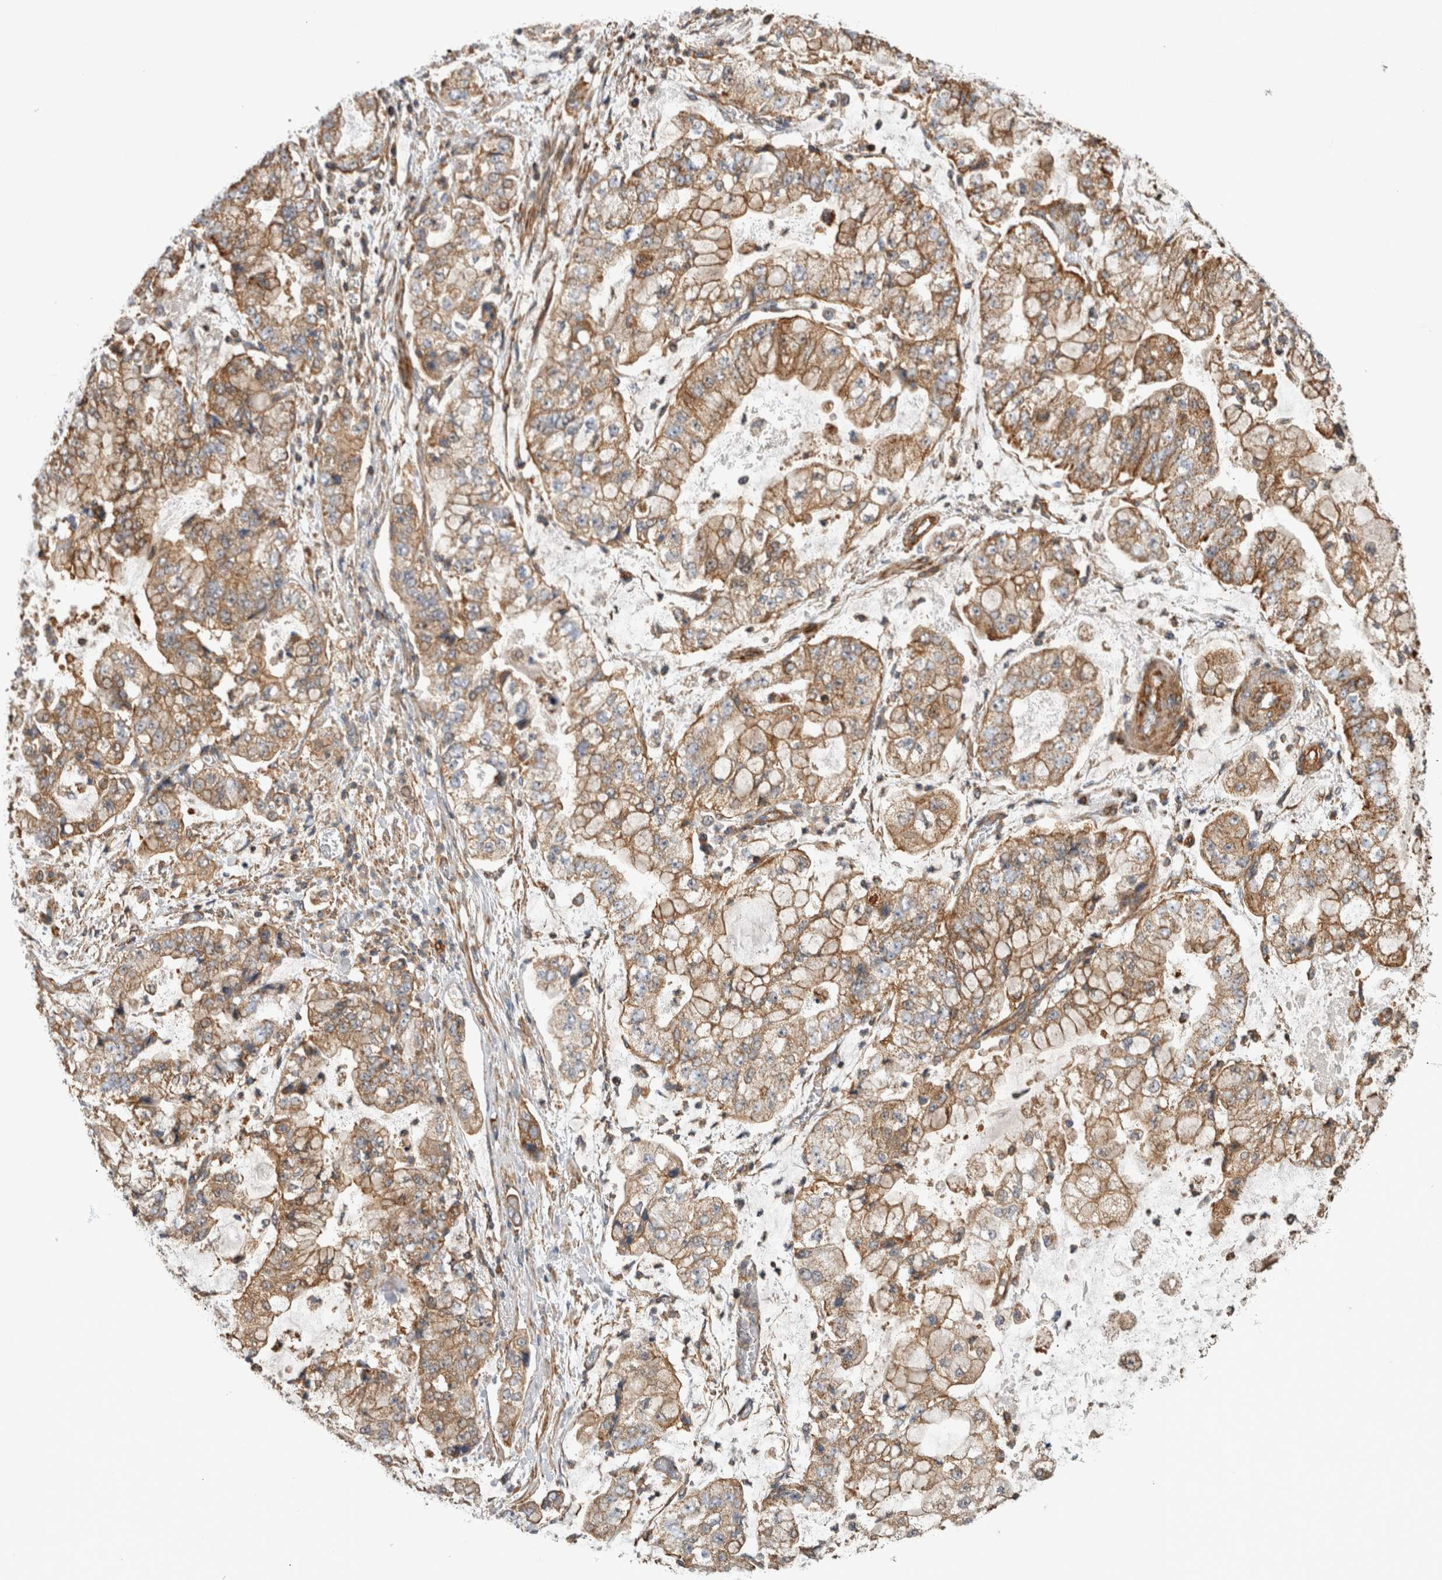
{"staining": {"intensity": "moderate", "quantity": ">75%", "location": "cytoplasmic/membranous"}, "tissue": "stomach cancer", "cell_type": "Tumor cells", "image_type": "cancer", "snomed": [{"axis": "morphology", "description": "Adenocarcinoma, NOS"}, {"axis": "topography", "description": "Stomach"}], "caption": "Immunohistochemistry (IHC) (DAB) staining of stomach adenocarcinoma exhibits moderate cytoplasmic/membranous protein expression in about >75% of tumor cells.", "gene": "SFXN2", "patient": {"sex": "male", "age": 76}}